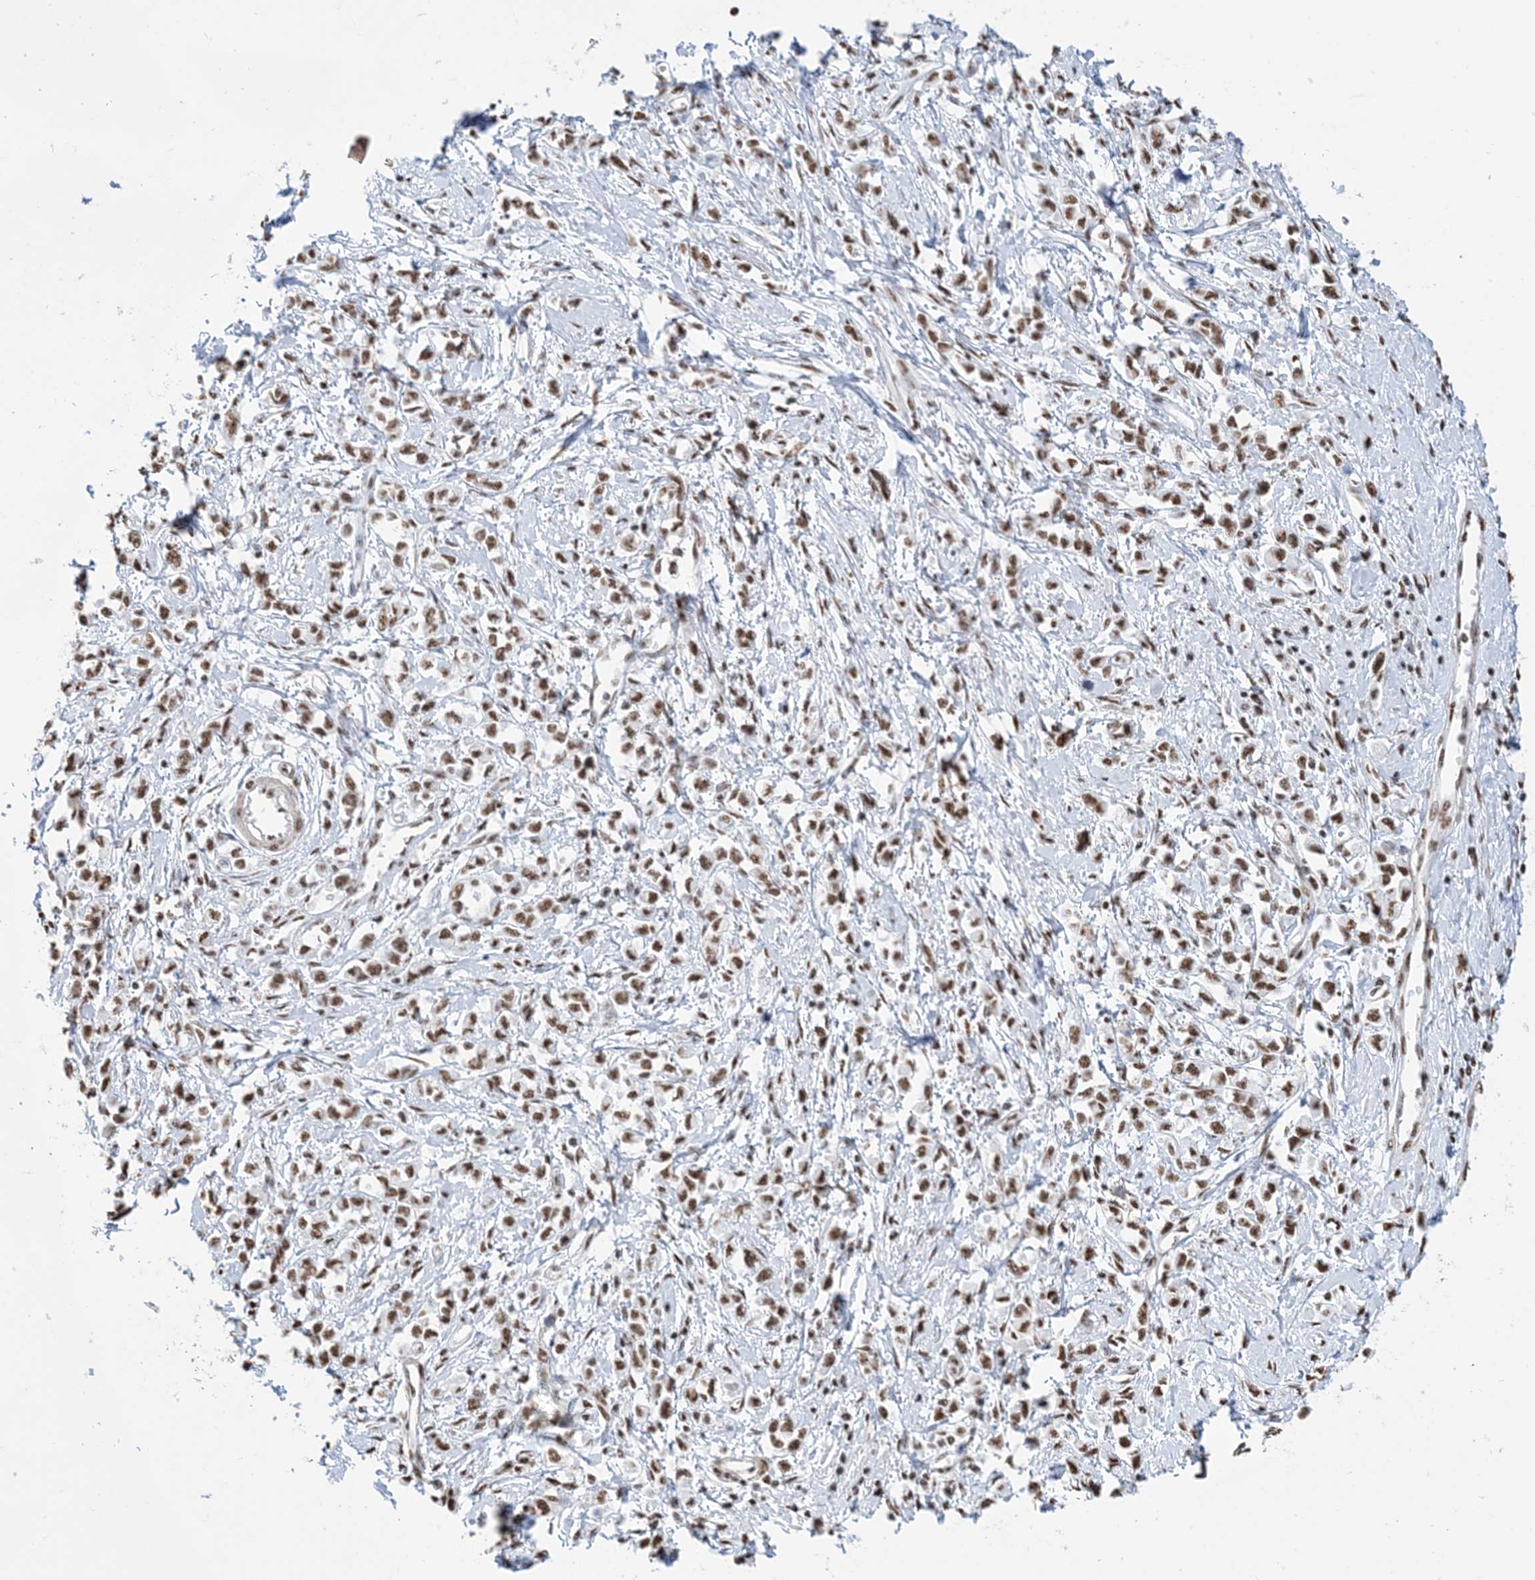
{"staining": {"intensity": "moderate", "quantity": ">75%", "location": "nuclear"}, "tissue": "stomach cancer", "cell_type": "Tumor cells", "image_type": "cancer", "snomed": [{"axis": "morphology", "description": "Adenocarcinoma, NOS"}, {"axis": "topography", "description": "Stomach"}], "caption": "High-power microscopy captured an immunohistochemistry photomicrograph of stomach cancer (adenocarcinoma), revealing moderate nuclear positivity in about >75% of tumor cells. (Brightfield microscopy of DAB IHC at high magnification).", "gene": "ZNF792", "patient": {"sex": "female", "age": 76}}